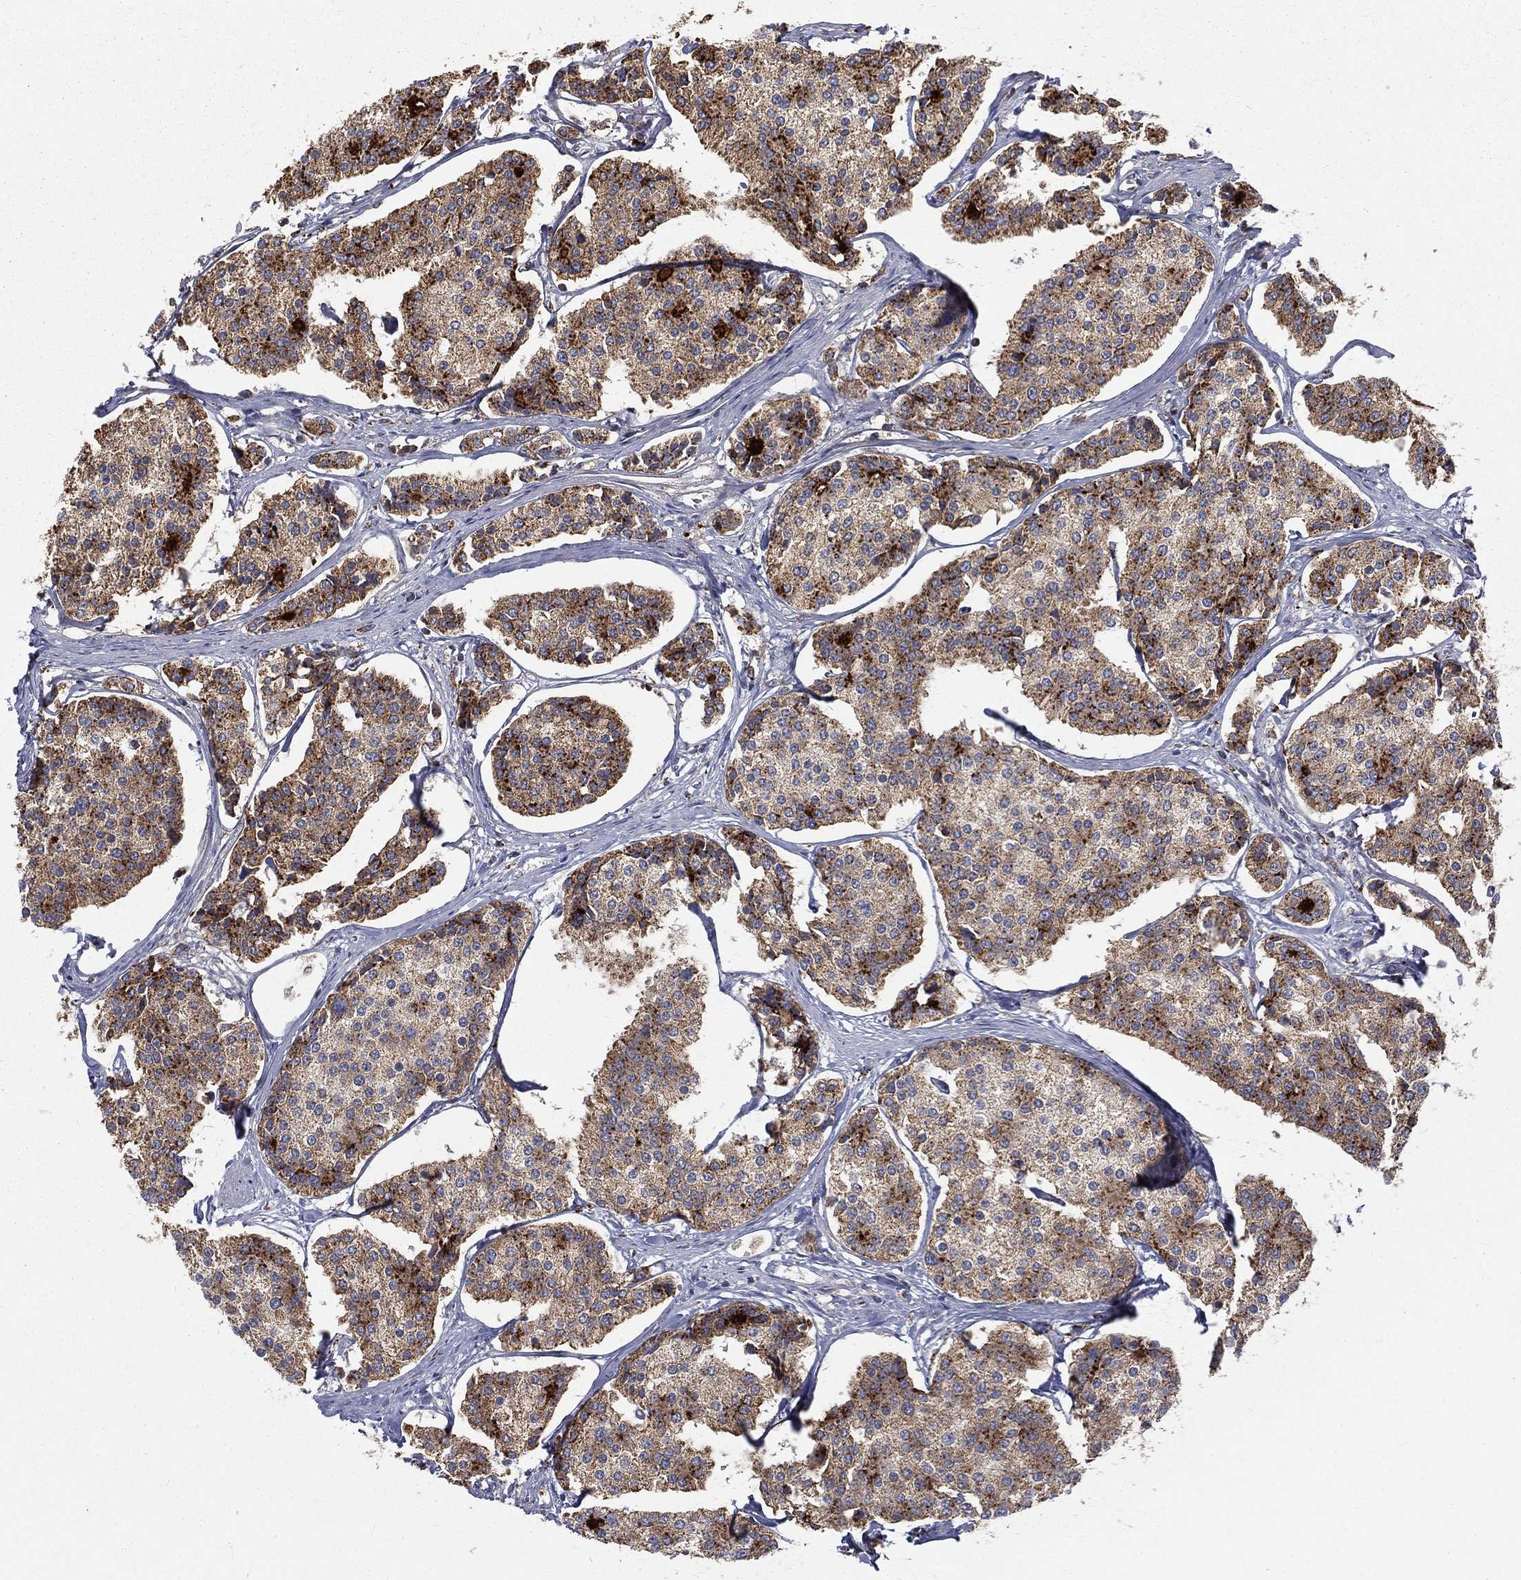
{"staining": {"intensity": "strong", "quantity": "25%-75%", "location": "cytoplasmic/membranous"}, "tissue": "carcinoid", "cell_type": "Tumor cells", "image_type": "cancer", "snomed": [{"axis": "morphology", "description": "Carcinoid, malignant, NOS"}, {"axis": "topography", "description": "Small intestine"}], "caption": "DAB (3,3'-diaminobenzidine) immunohistochemical staining of human carcinoid (malignant) exhibits strong cytoplasmic/membranous protein expression in approximately 25%-75% of tumor cells.", "gene": "RIN3", "patient": {"sex": "female", "age": 65}}